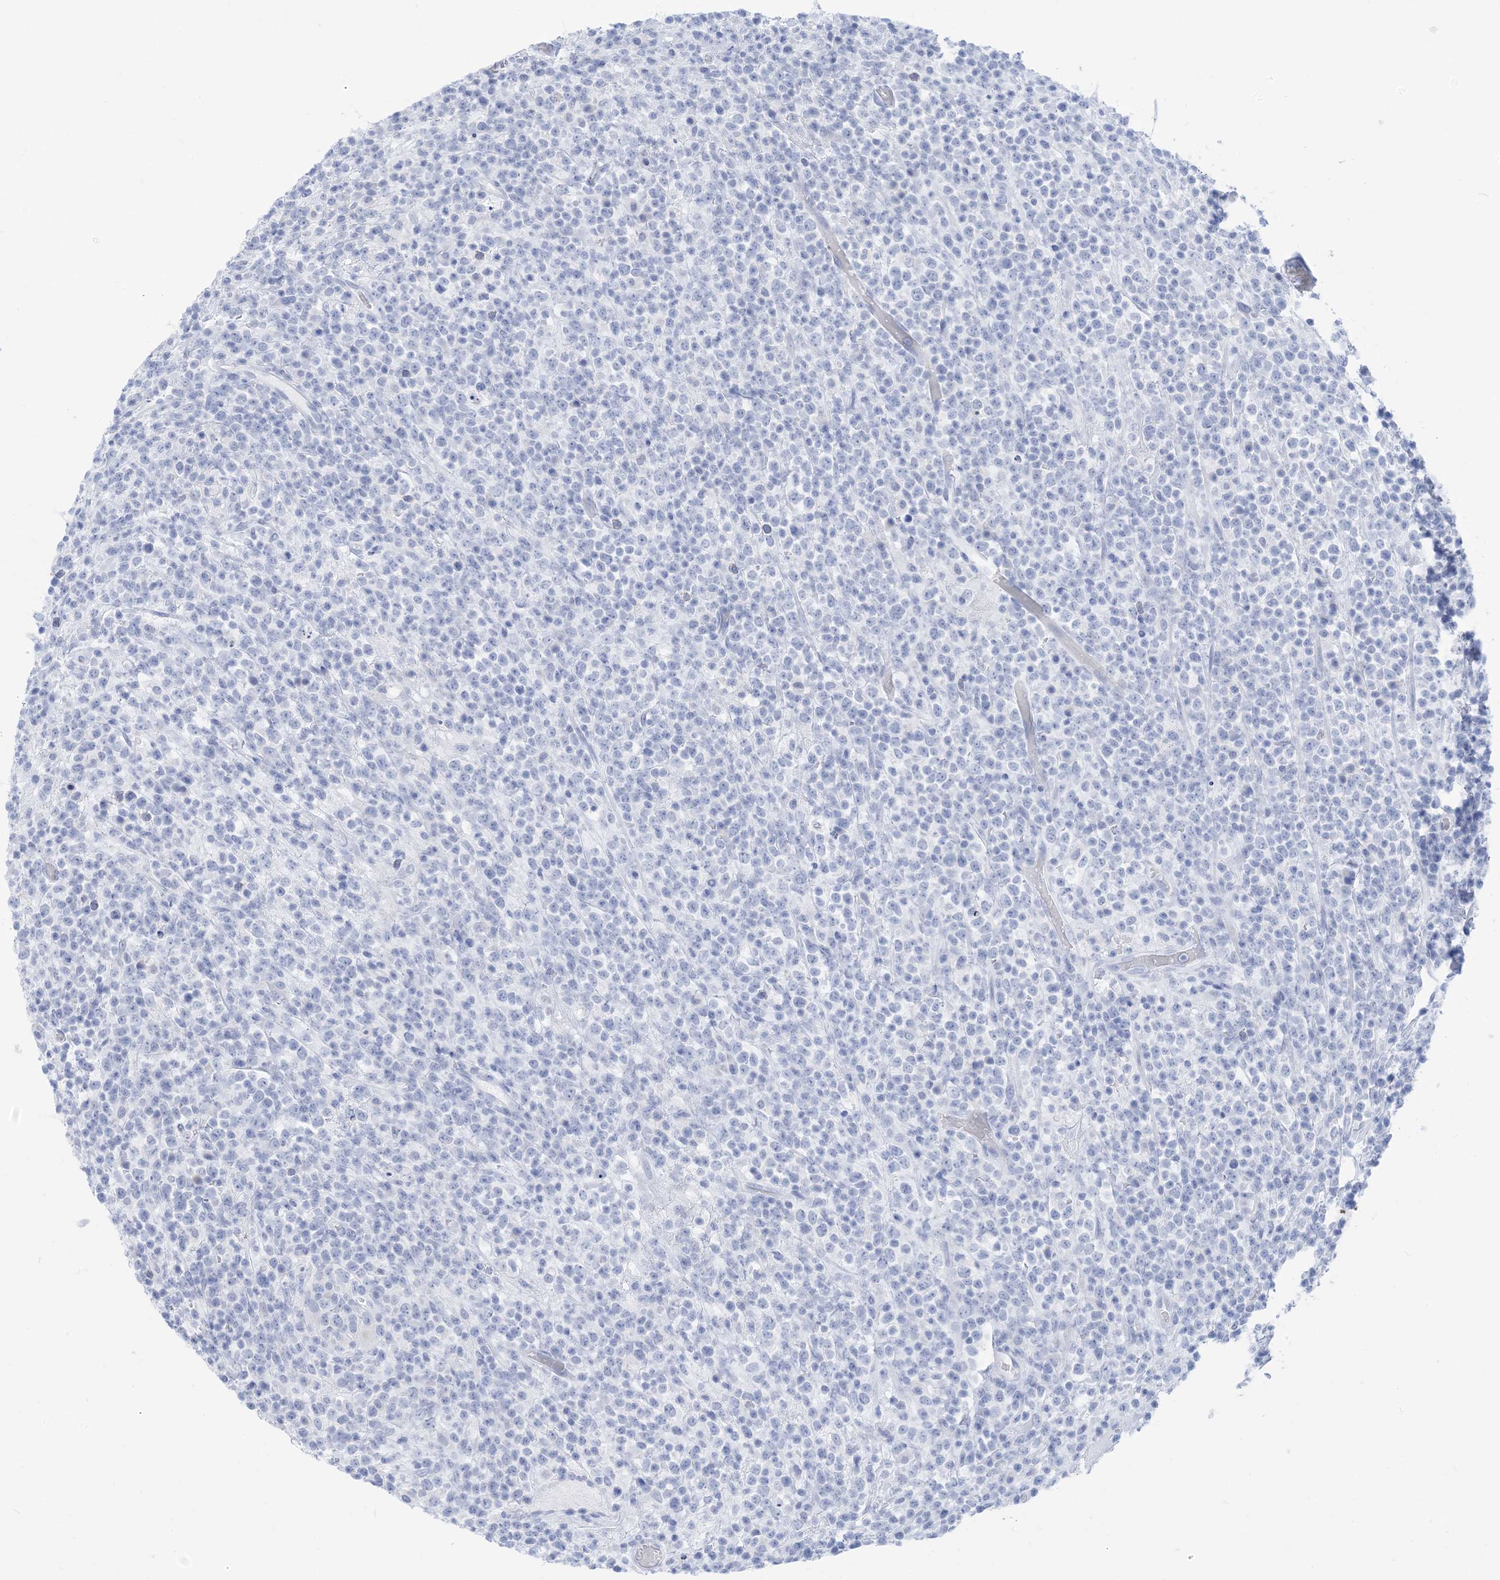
{"staining": {"intensity": "negative", "quantity": "none", "location": "none"}, "tissue": "lymphoma", "cell_type": "Tumor cells", "image_type": "cancer", "snomed": [{"axis": "morphology", "description": "Malignant lymphoma, non-Hodgkin's type, High grade"}, {"axis": "topography", "description": "Colon"}], "caption": "DAB immunohistochemical staining of lymphoma shows no significant expression in tumor cells. (DAB immunohistochemistry (IHC) with hematoxylin counter stain).", "gene": "SH3YL1", "patient": {"sex": "female", "age": 53}}